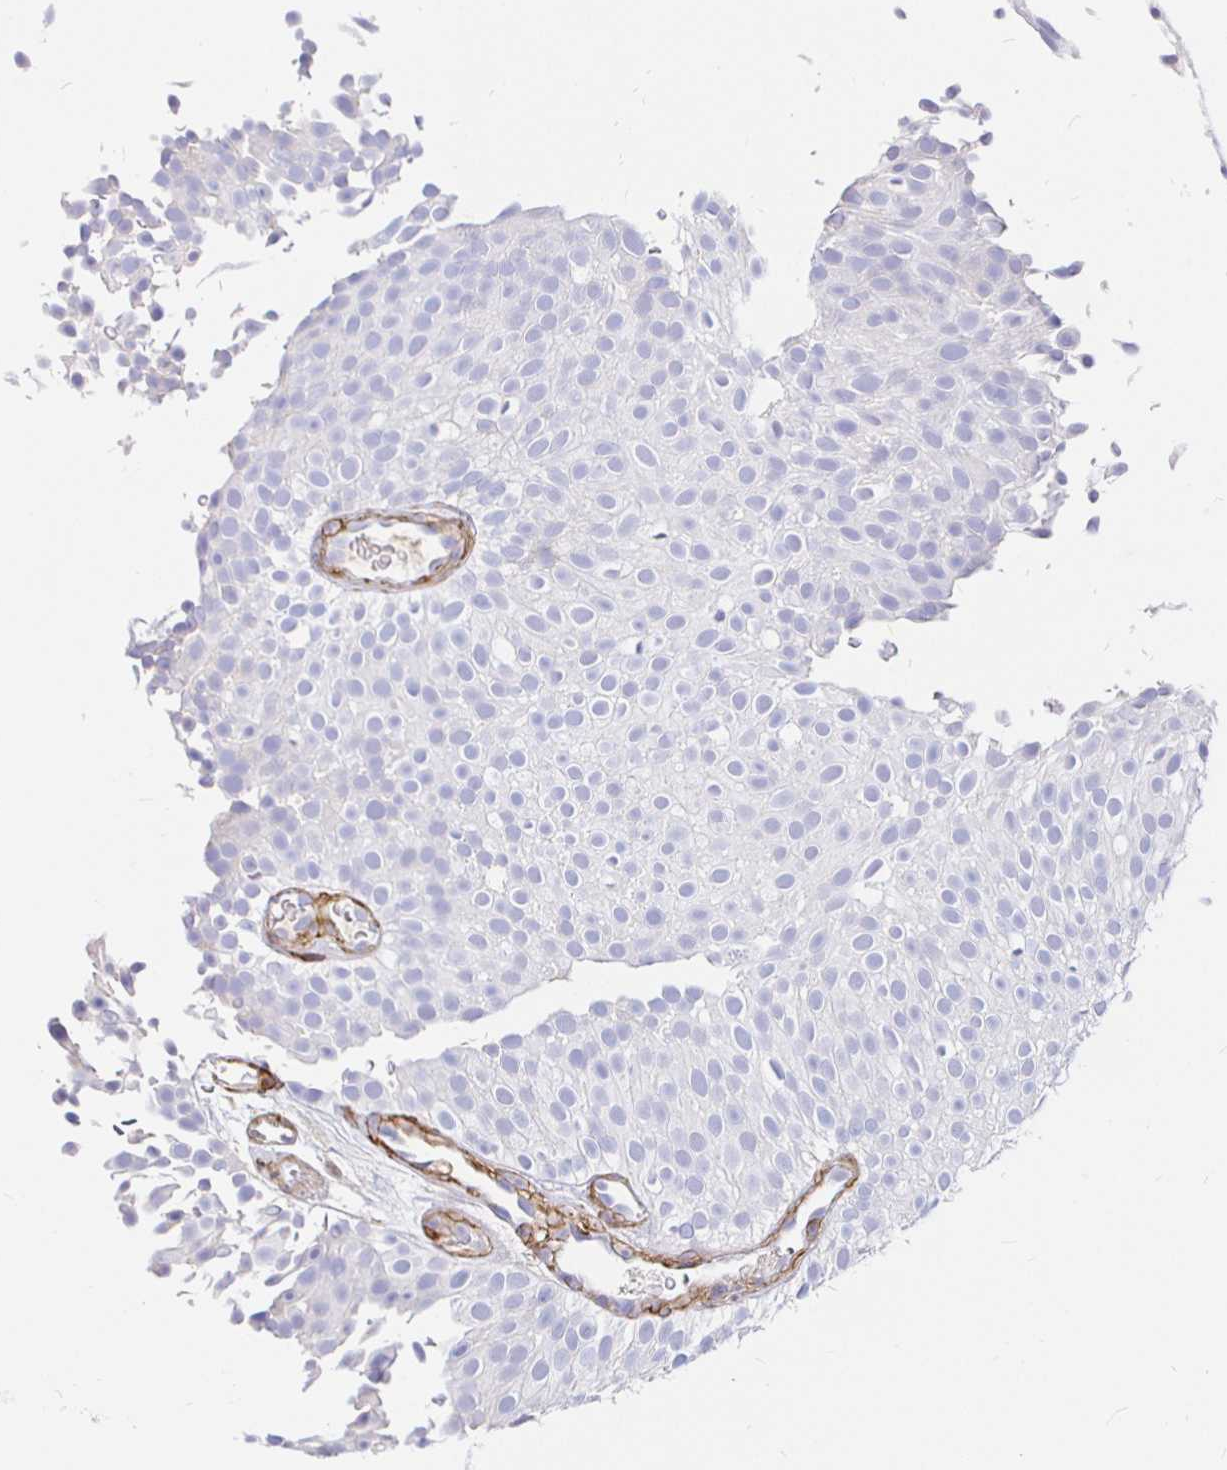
{"staining": {"intensity": "negative", "quantity": "none", "location": "none"}, "tissue": "urothelial cancer", "cell_type": "Tumor cells", "image_type": "cancer", "snomed": [{"axis": "morphology", "description": "Urothelial carcinoma, Low grade"}, {"axis": "topography", "description": "Urinary bladder"}], "caption": "Immunohistochemistry (IHC) of urothelial carcinoma (low-grade) demonstrates no expression in tumor cells. (Immunohistochemistry (IHC), brightfield microscopy, high magnification).", "gene": "PALM2AKAP2", "patient": {"sex": "male", "age": 78}}